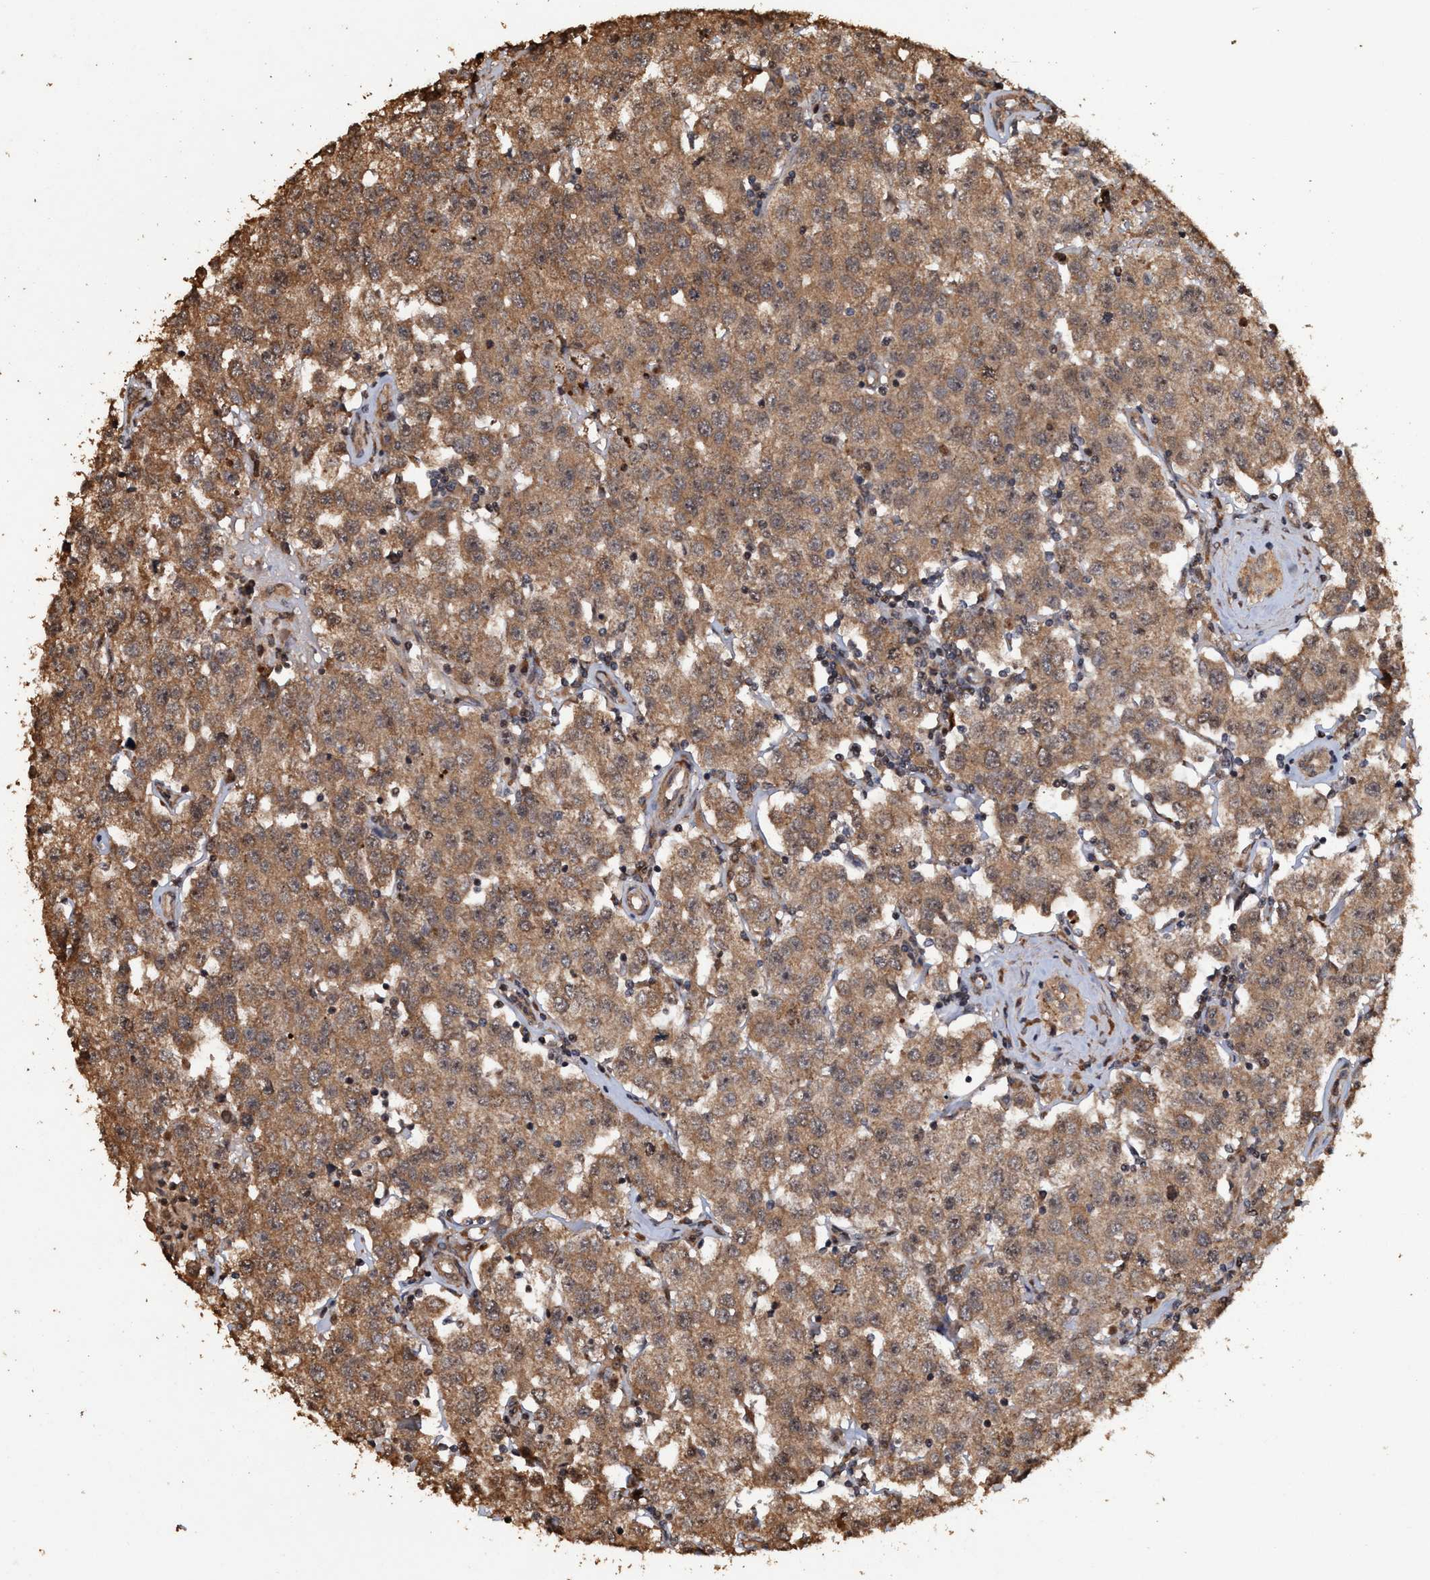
{"staining": {"intensity": "moderate", "quantity": ">75%", "location": "cytoplasmic/membranous,nuclear"}, "tissue": "testis cancer", "cell_type": "Tumor cells", "image_type": "cancer", "snomed": [{"axis": "morphology", "description": "Seminoma, NOS"}, {"axis": "topography", "description": "Testis"}], "caption": "The histopathology image shows staining of seminoma (testis), revealing moderate cytoplasmic/membranous and nuclear protein expression (brown color) within tumor cells. (DAB (3,3'-diaminobenzidine) IHC with brightfield microscopy, high magnification).", "gene": "TRPC7", "patient": {"sex": "male", "age": 52}}